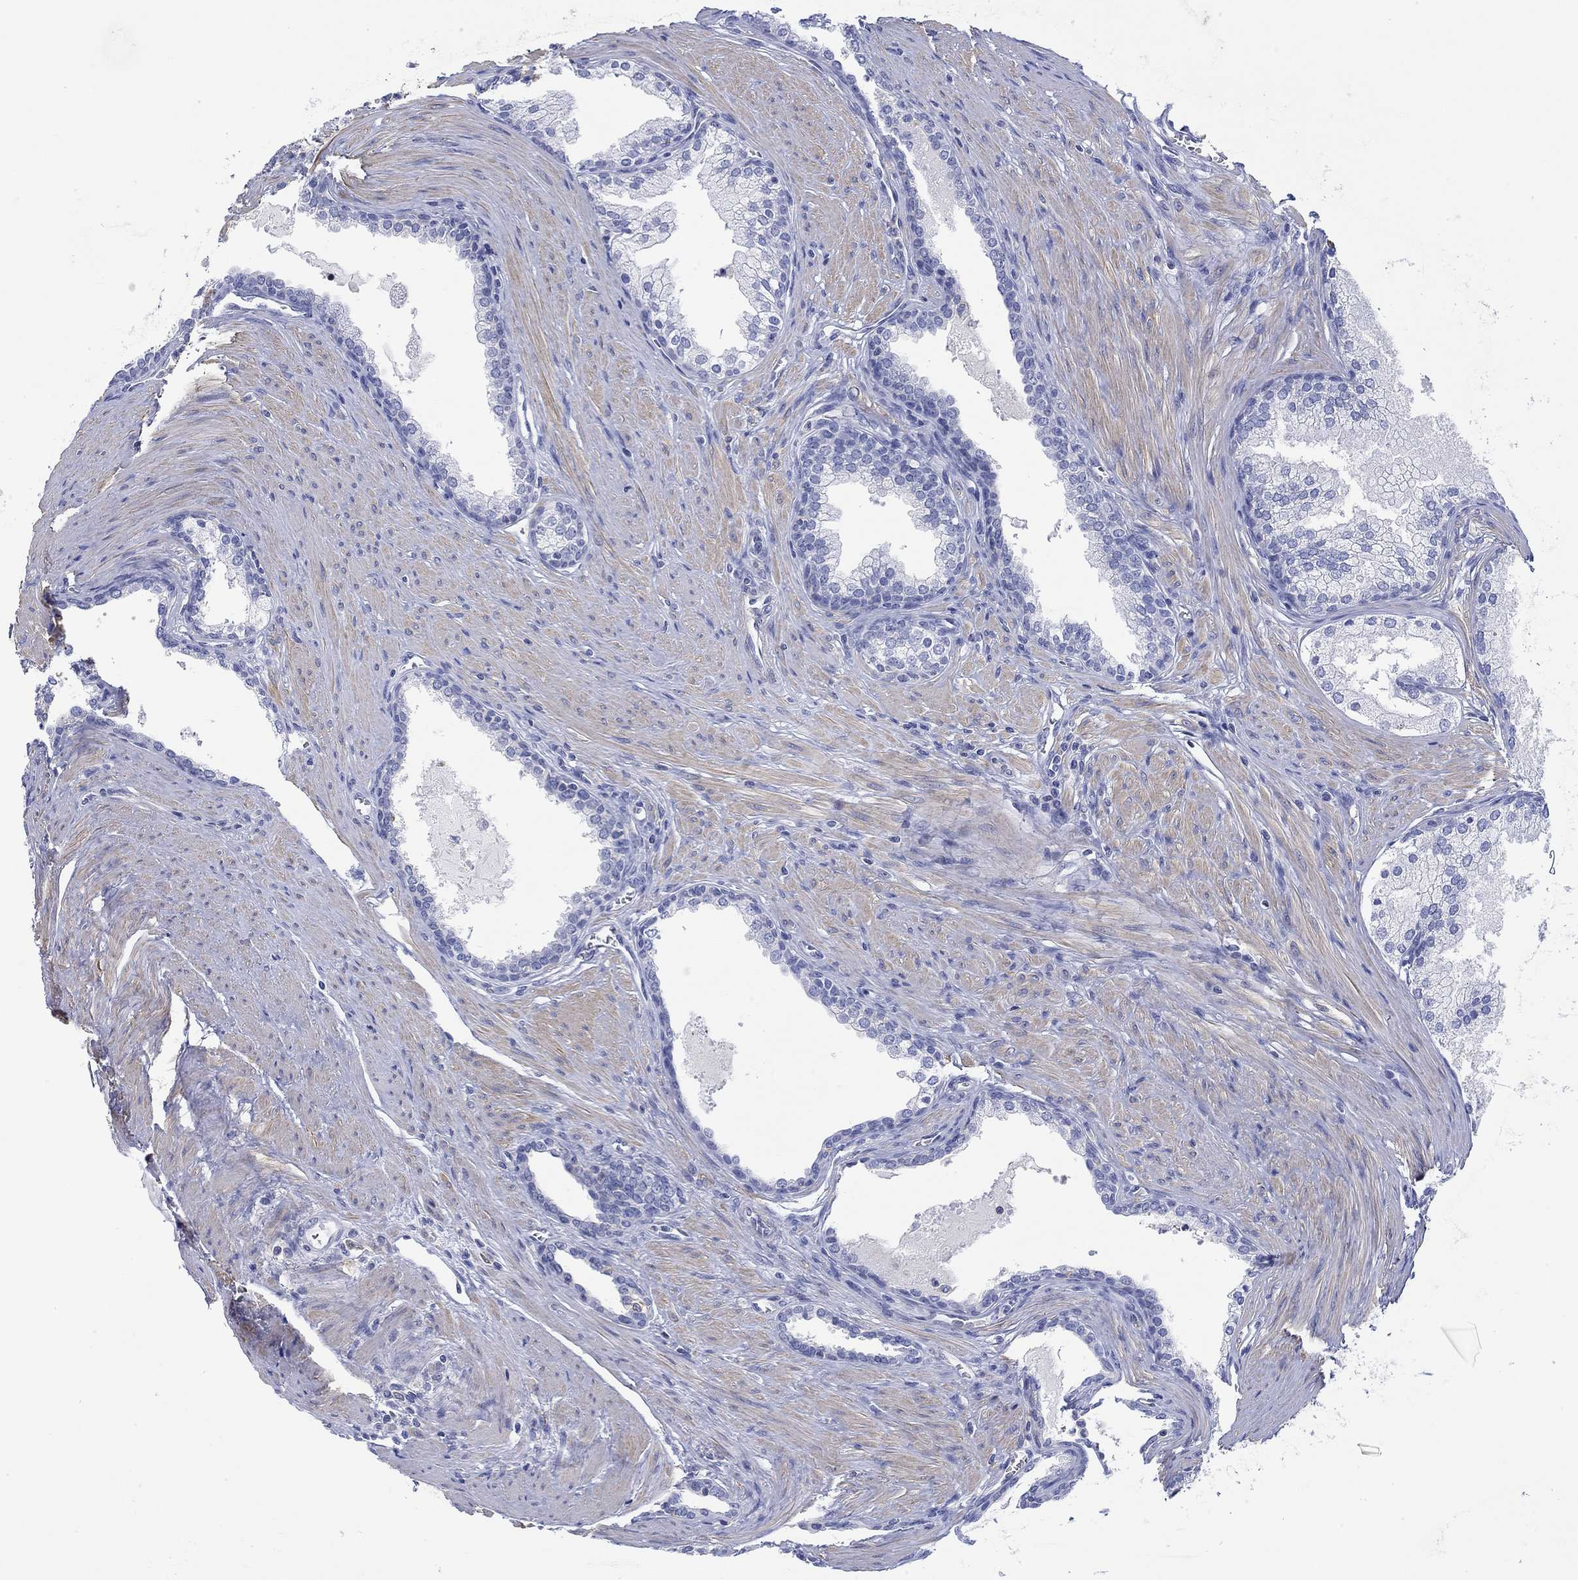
{"staining": {"intensity": "negative", "quantity": "none", "location": "none"}, "tissue": "prostate cancer", "cell_type": "Tumor cells", "image_type": "cancer", "snomed": [{"axis": "morphology", "description": "Adenocarcinoma, NOS"}, {"axis": "topography", "description": "Prostate"}], "caption": "Protein analysis of prostate adenocarcinoma exhibits no significant expression in tumor cells. (Stains: DAB IHC with hematoxylin counter stain, Microscopy: brightfield microscopy at high magnification).", "gene": "PPIL6", "patient": {"sex": "male", "age": 66}}